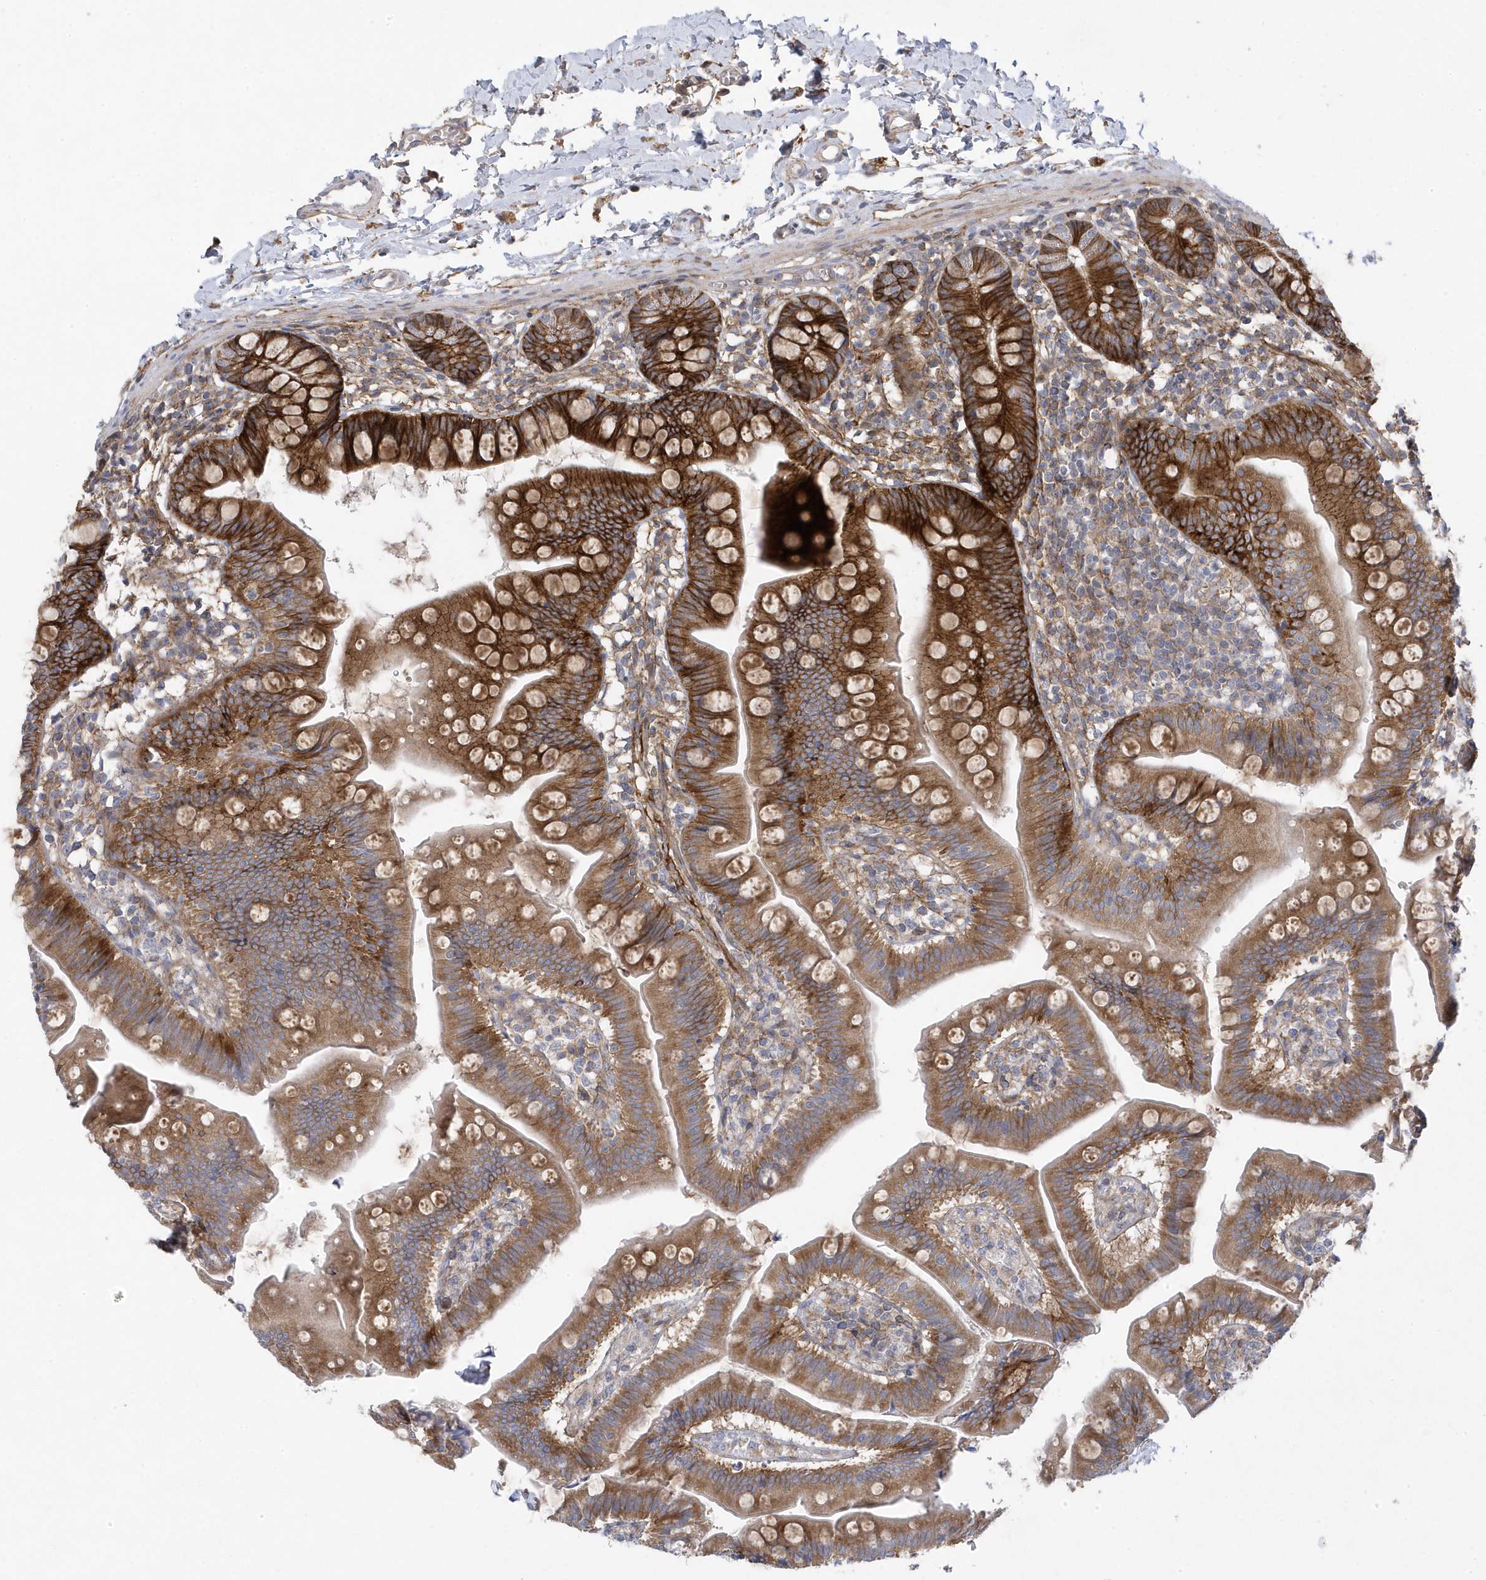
{"staining": {"intensity": "strong", "quantity": "25%-75%", "location": "cytoplasmic/membranous"}, "tissue": "small intestine", "cell_type": "Glandular cells", "image_type": "normal", "snomed": [{"axis": "morphology", "description": "Normal tissue, NOS"}, {"axis": "topography", "description": "Small intestine"}], "caption": "IHC staining of benign small intestine, which demonstrates high levels of strong cytoplasmic/membranous positivity in approximately 25%-75% of glandular cells indicating strong cytoplasmic/membranous protein expression. The staining was performed using DAB (brown) for protein detection and nuclei were counterstained in hematoxylin (blue).", "gene": "ANAPC1", "patient": {"sex": "male", "age": 7}}